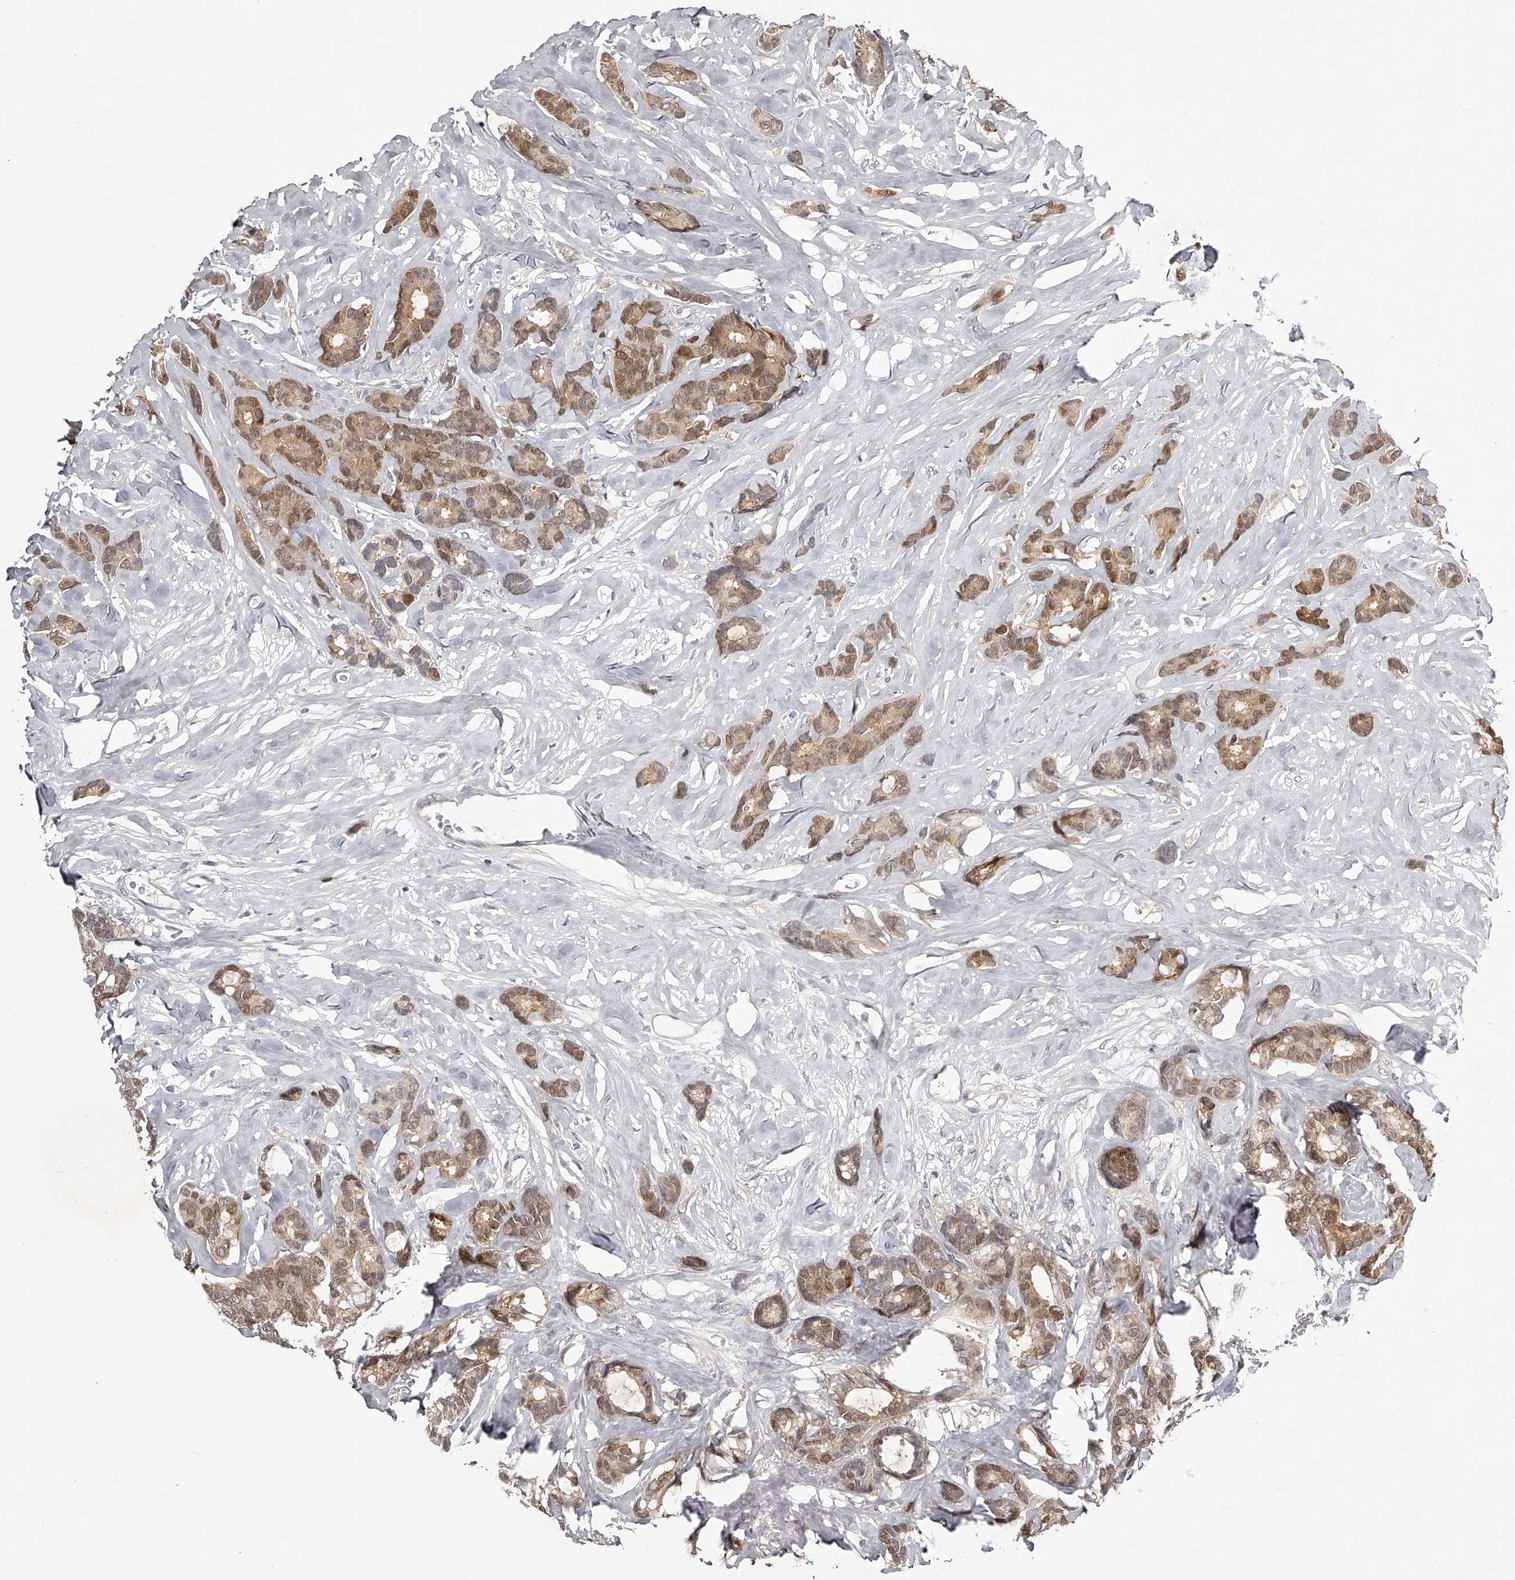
{"staining": {"intensity": "moderate", "quantity": ">75%", "location": "cytoplasmic/membranous,nuclear"}, "tissue": "breast cancer", "cell_type": "Tumor cells", "image_type": "cancer", "snomed": [{"axis": "morphology", "description": "Duct carcinoma"}, {"axis": "topography", "description": "Breast"}], "caption": "The photomicrograph demonstrates a brown stain indicating the presence of a protein in the cytoplasmic/membranous and nuclear of tumor cells in breast cancer.", "gene": "GGCT", "patient": {"sex": "female", "age": 87}}